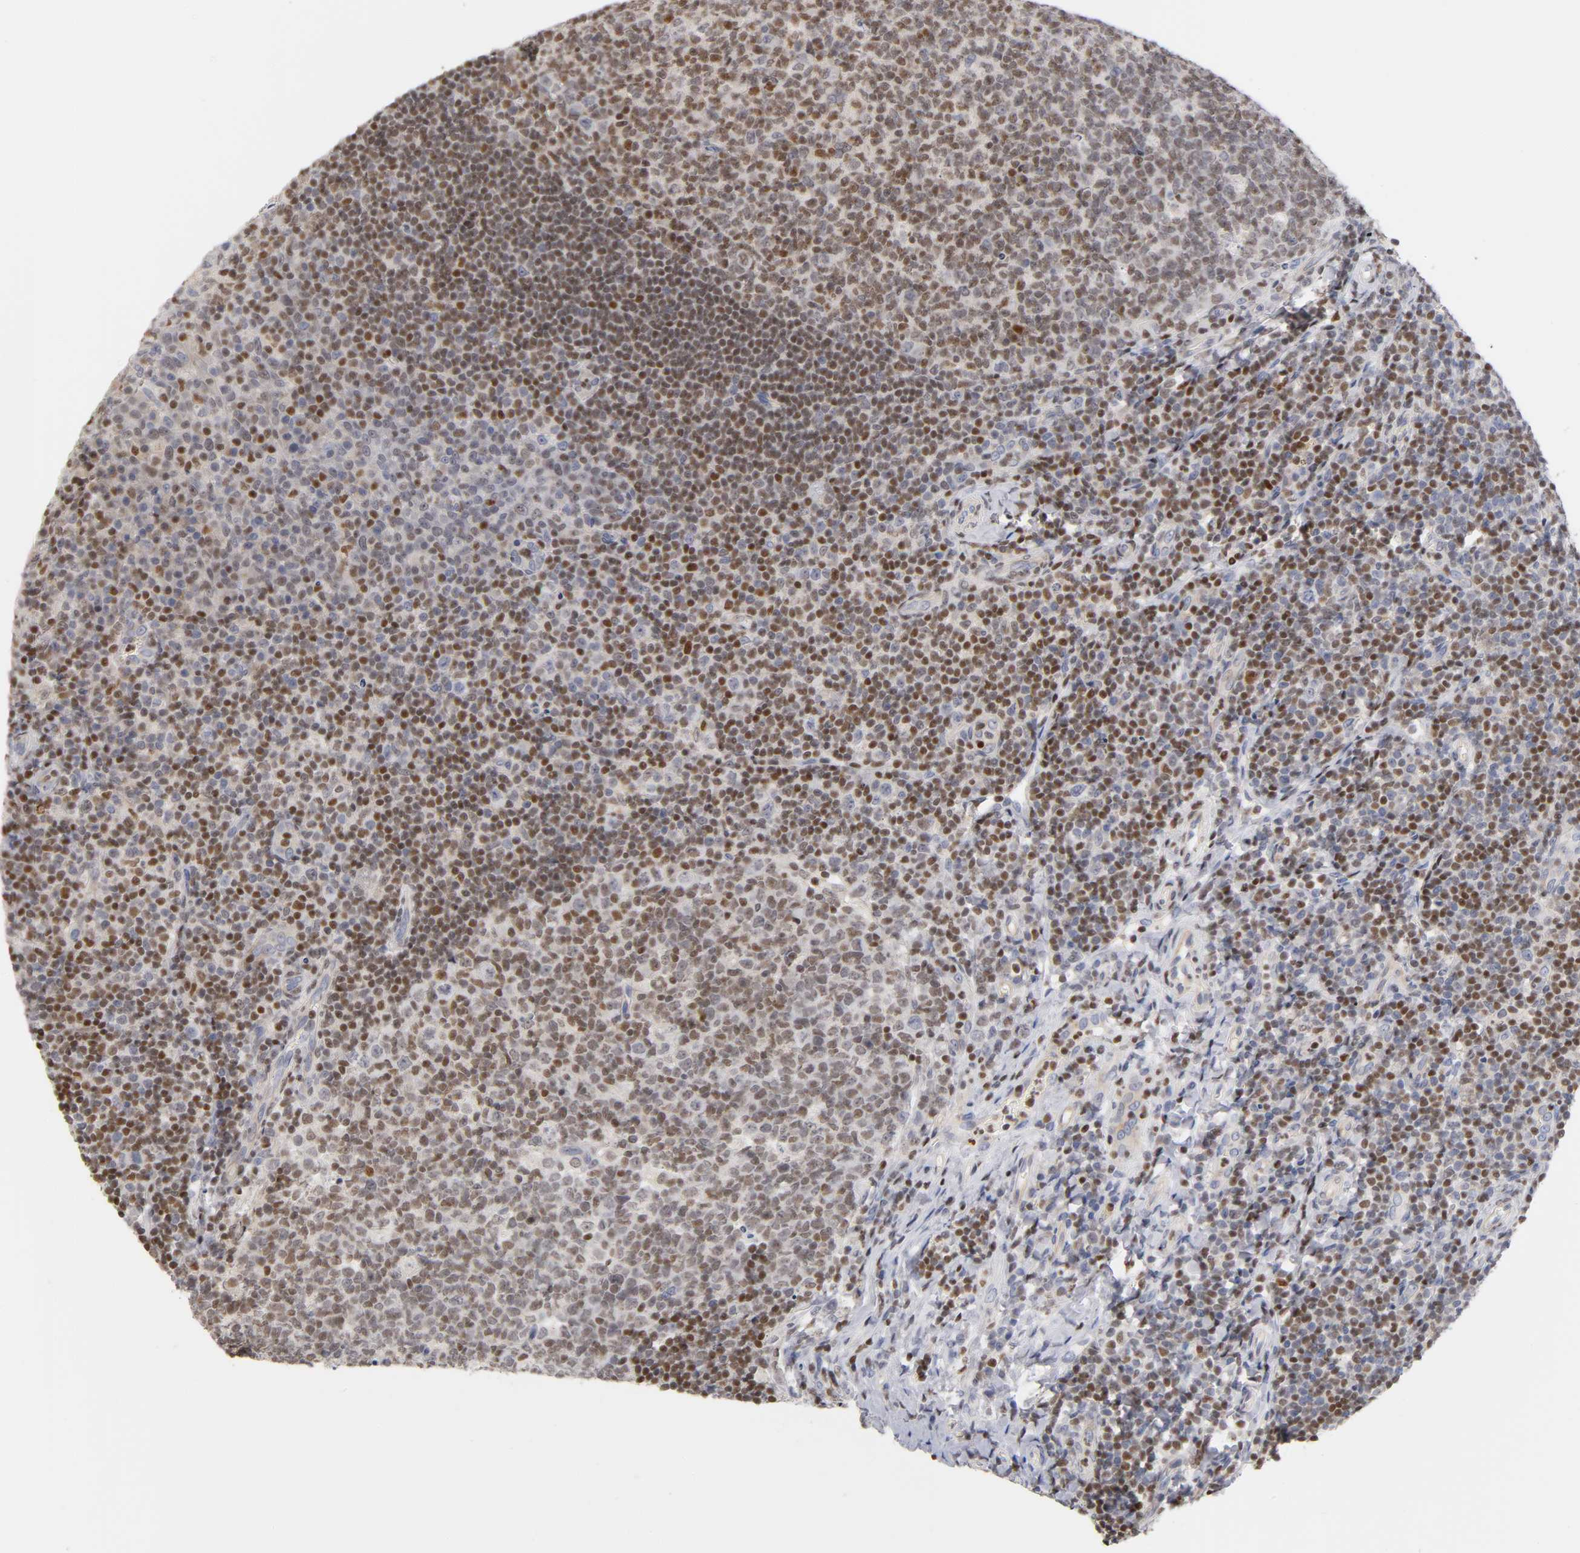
{"staining": {"intensity": "moderate", "quantity": ">75%", "location": "nuclear"}, "tissue": "tonsil", "cell_type": "Germinal center cells", "image_type": "normal", "snomed": [{"axis": "morphology", "description": "Normal tissue, NOS"}, {"axis": "topography", "description": "Tonsil"}], "caption": "A high-resolution image shows immunohistochemistry (IHC) staining of normal tonsil, which exhibits moderate nuclear expression in approximately >75% of germinal center cells. (Stains: DAB (3,3'-diaminobenzidine) in brown, nuclei in blue, Microscopy: brightfield microscopy at high magnification).", "gene": "RUNX1", "patient": {"sex": "male", "age": 17}}